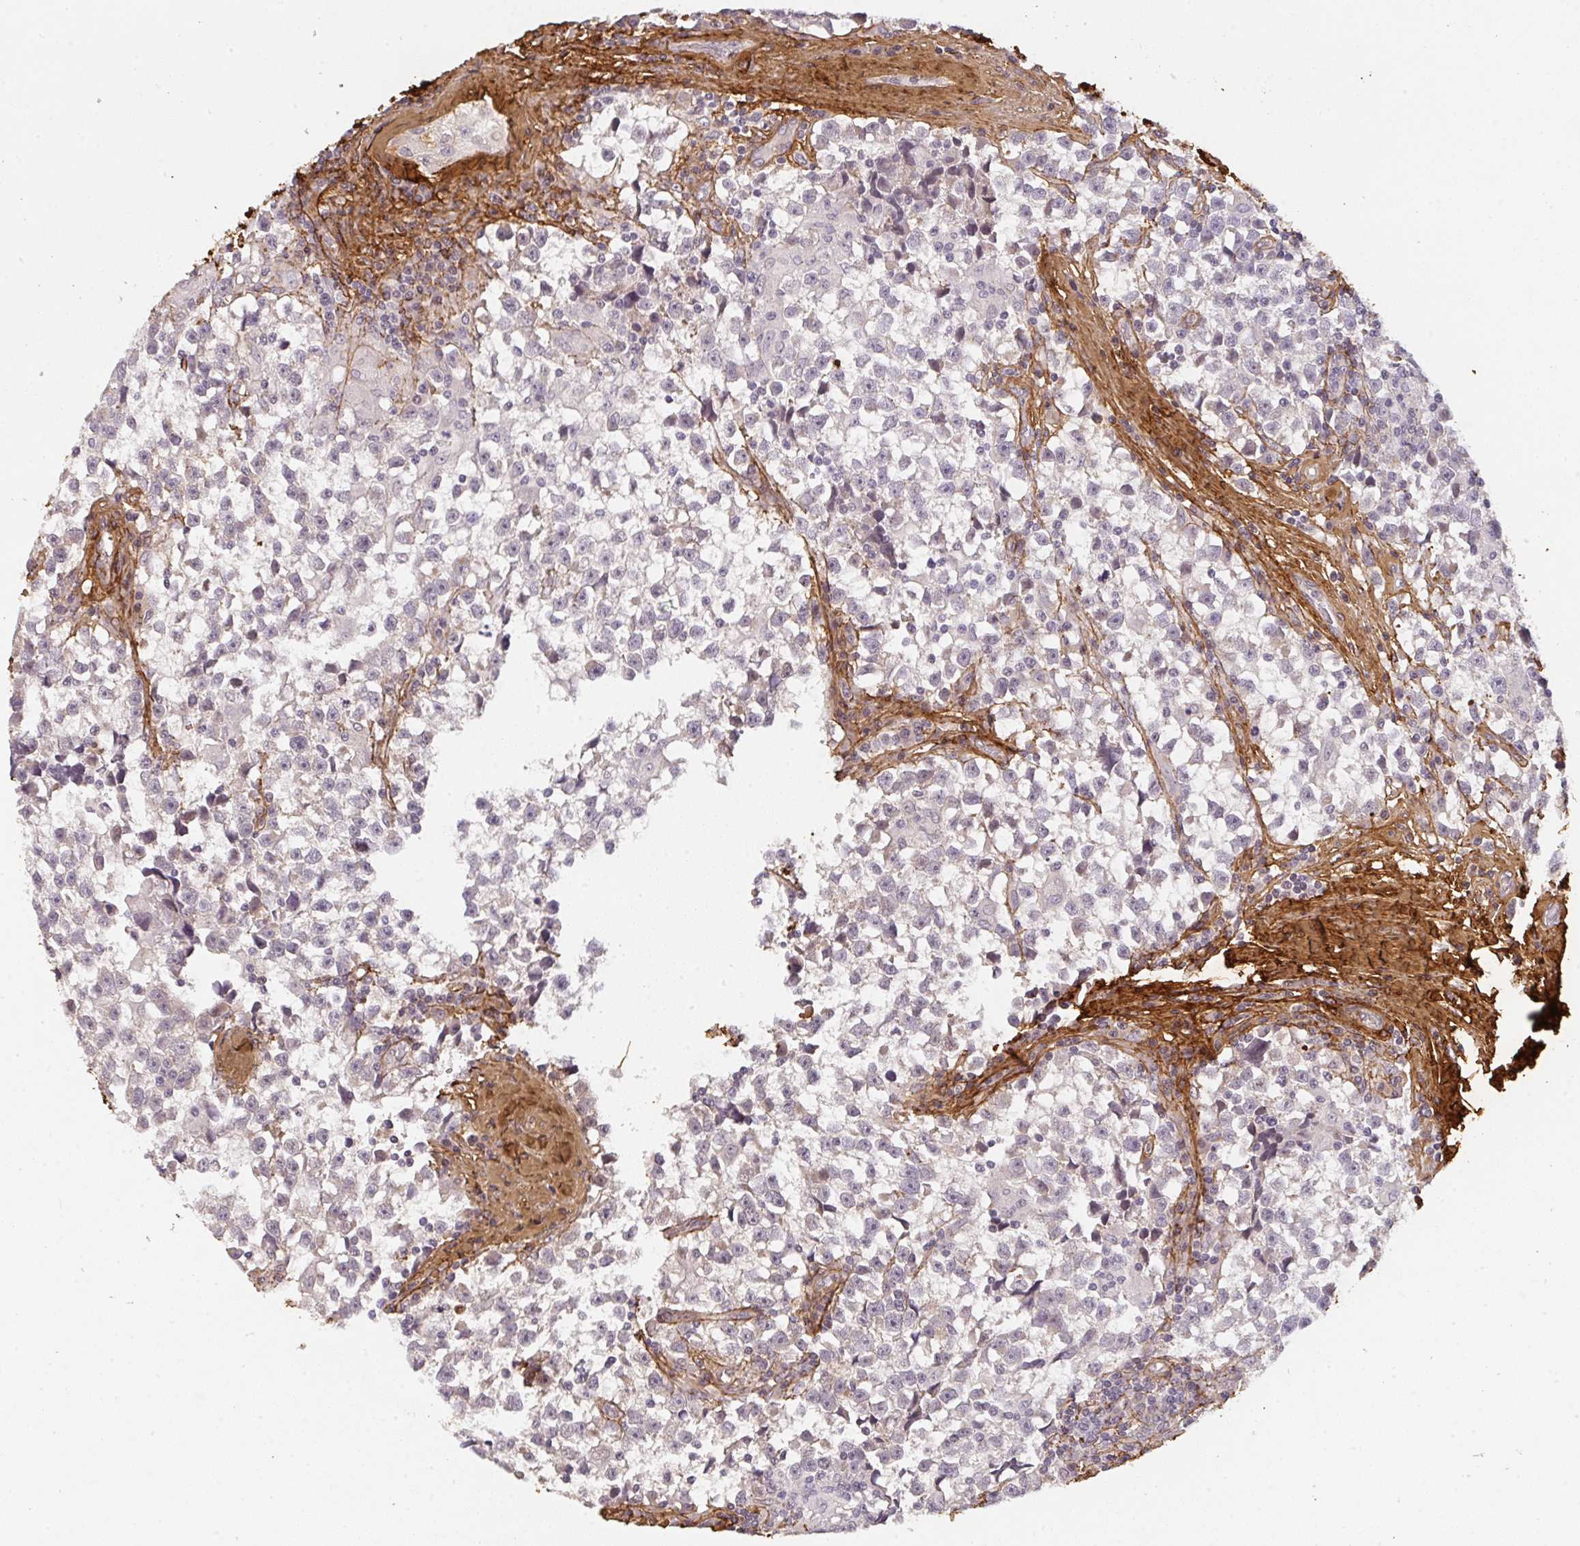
{"staining": {"intensity": "negative", "quantity": "none", "location": "none"}, "tissue": "testis cancer", "cell_type": "Tumor cells", "image_type": "cancer", "snomed": [{"axis": "morphology", "description": "Seminoma, NOS"}, {"axis": "topography", "description": "Testis"}], "caption": "Protein analysis of testis cancer demonstrates no significant expression in tumor cells. Nuclei are stained in blue.", "gene": "COL3A1", "patient": {"sex": "male", "age": 31}}